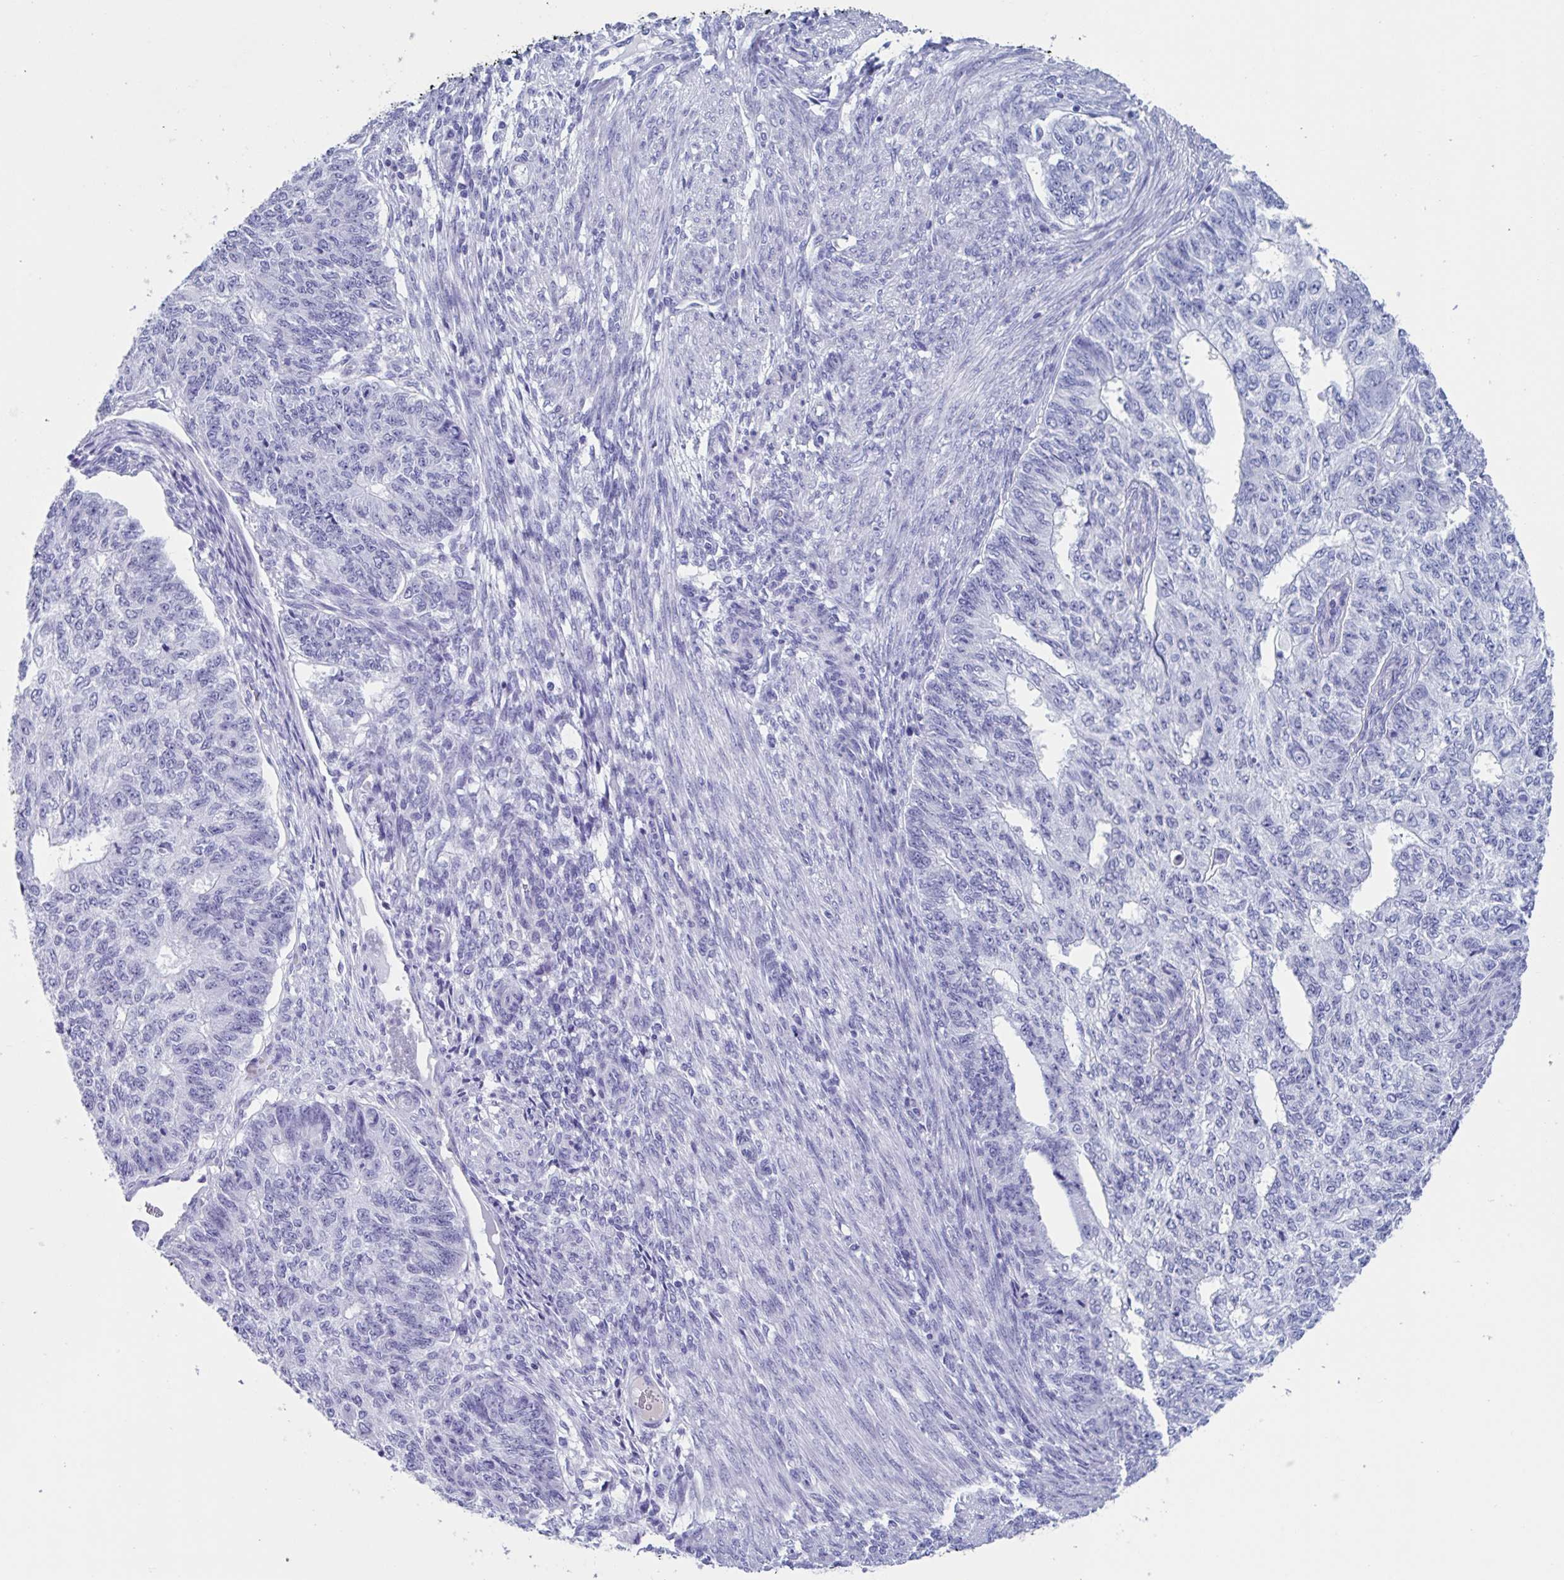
{"staining": {"intensity": "negative", "quantity": "none", "location": "none"}, "tissue": "endometrial cancer", "cell_type": "Tumor cells", "image_type": "cancer", "snomed": [{"axis": "morphology", "description": "Adenocarcinoma, NOS"}, {"axis": "topography", "description": "Endometrium"}], "caption": "Human endometrial cancer (adenocarcinoma) stained for a protein using immunohistochemistry (IHC) demonstrates no positivity in tumor cells.", "gene": "USP35", "patient": {"sex": "female", "age": 32}}